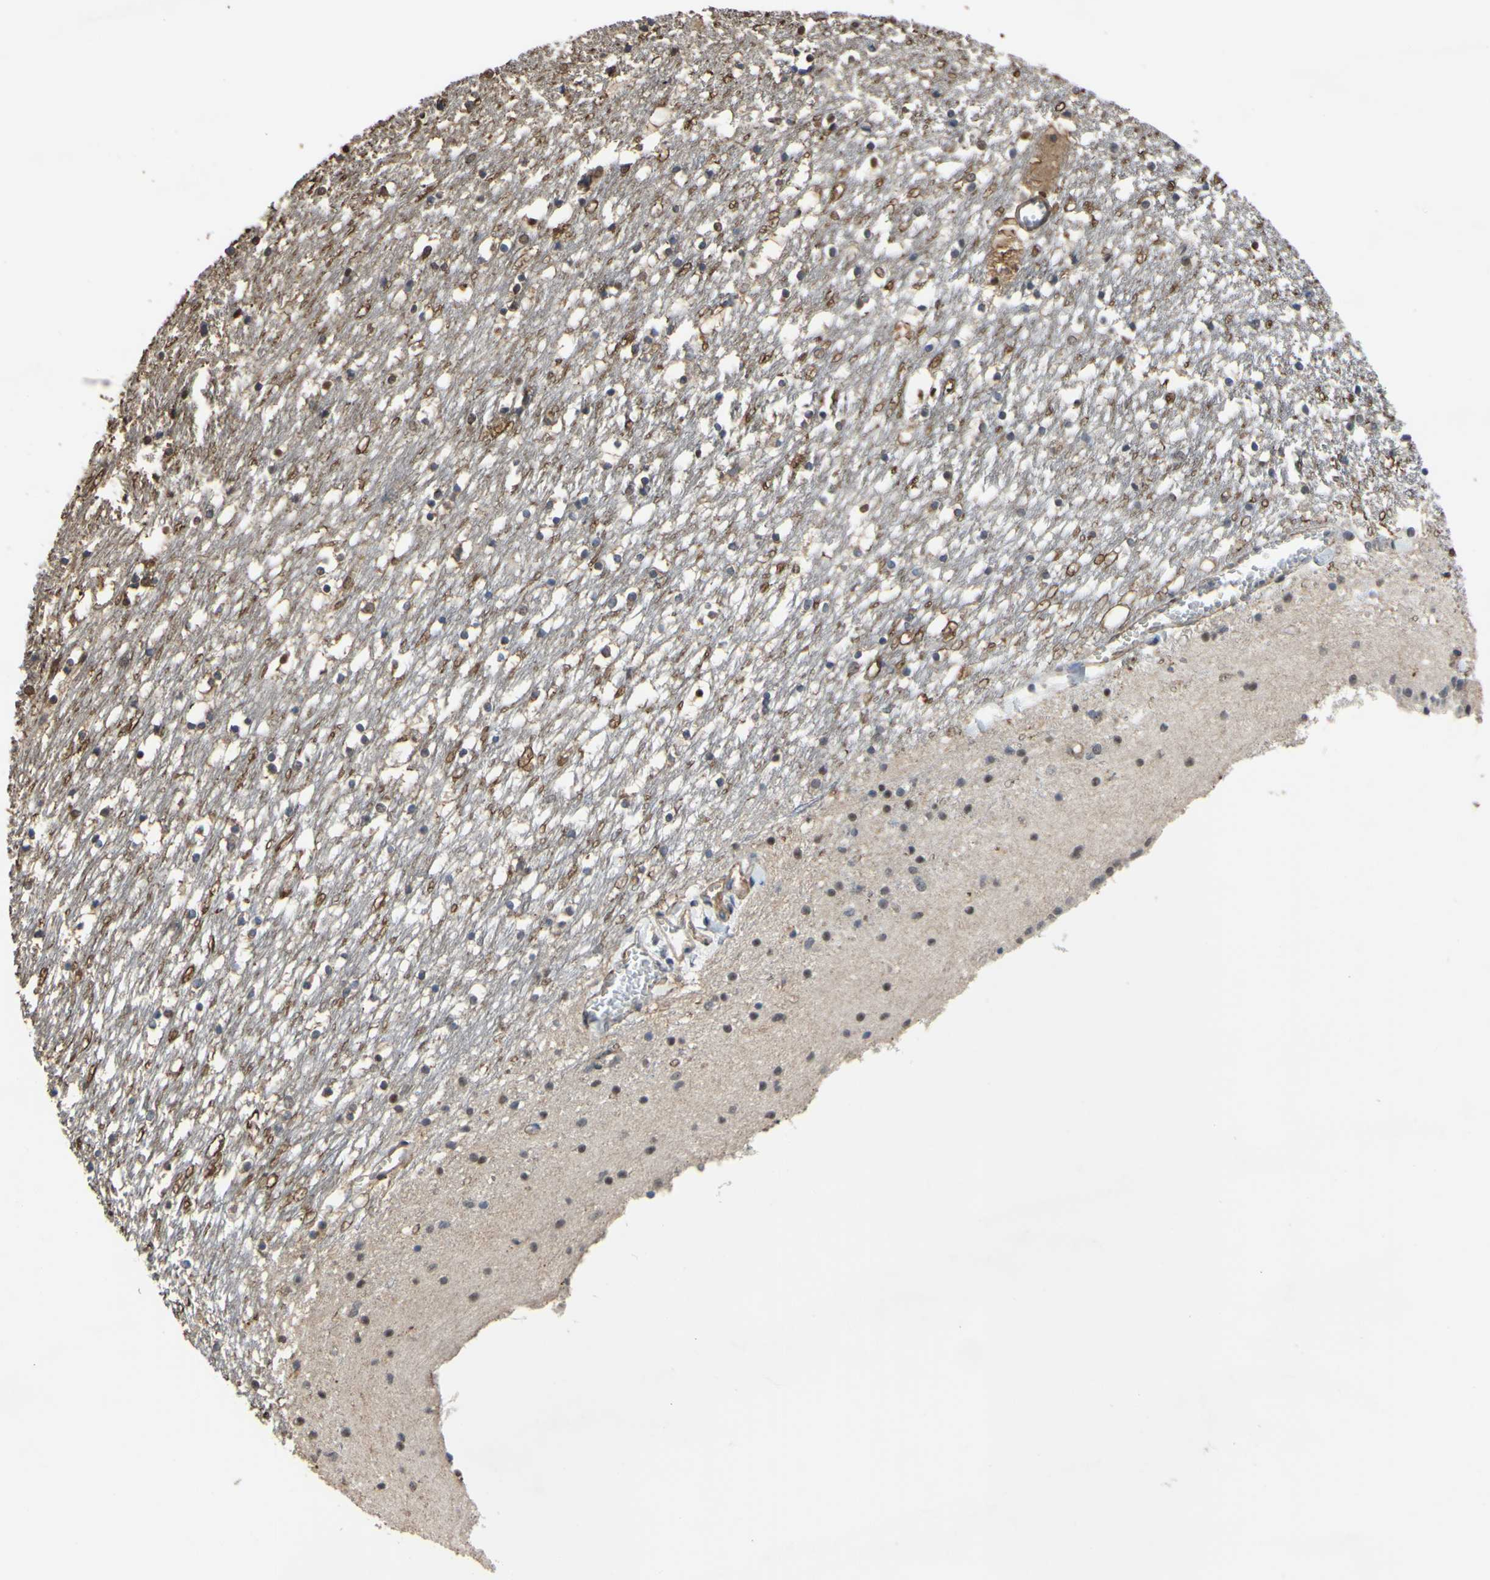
{"staining": {"intensity": "negative", "quantity": "none", "location": "none"}, "tissue": "caudate", "cell_type": "Glial cells", "image_type": "normal", "snomed": [{"axis": "morphology", "description": "Normal tissue, NOS"}, {"axis": "topography", "description": "Lateral ventricle wall"}], "caption": "This is a image of IHC staining of unremarkable caudate, which shows no positivity in glial cells.", "gene": "LHX9", "patient": {"sex": "male", "age": 45}}